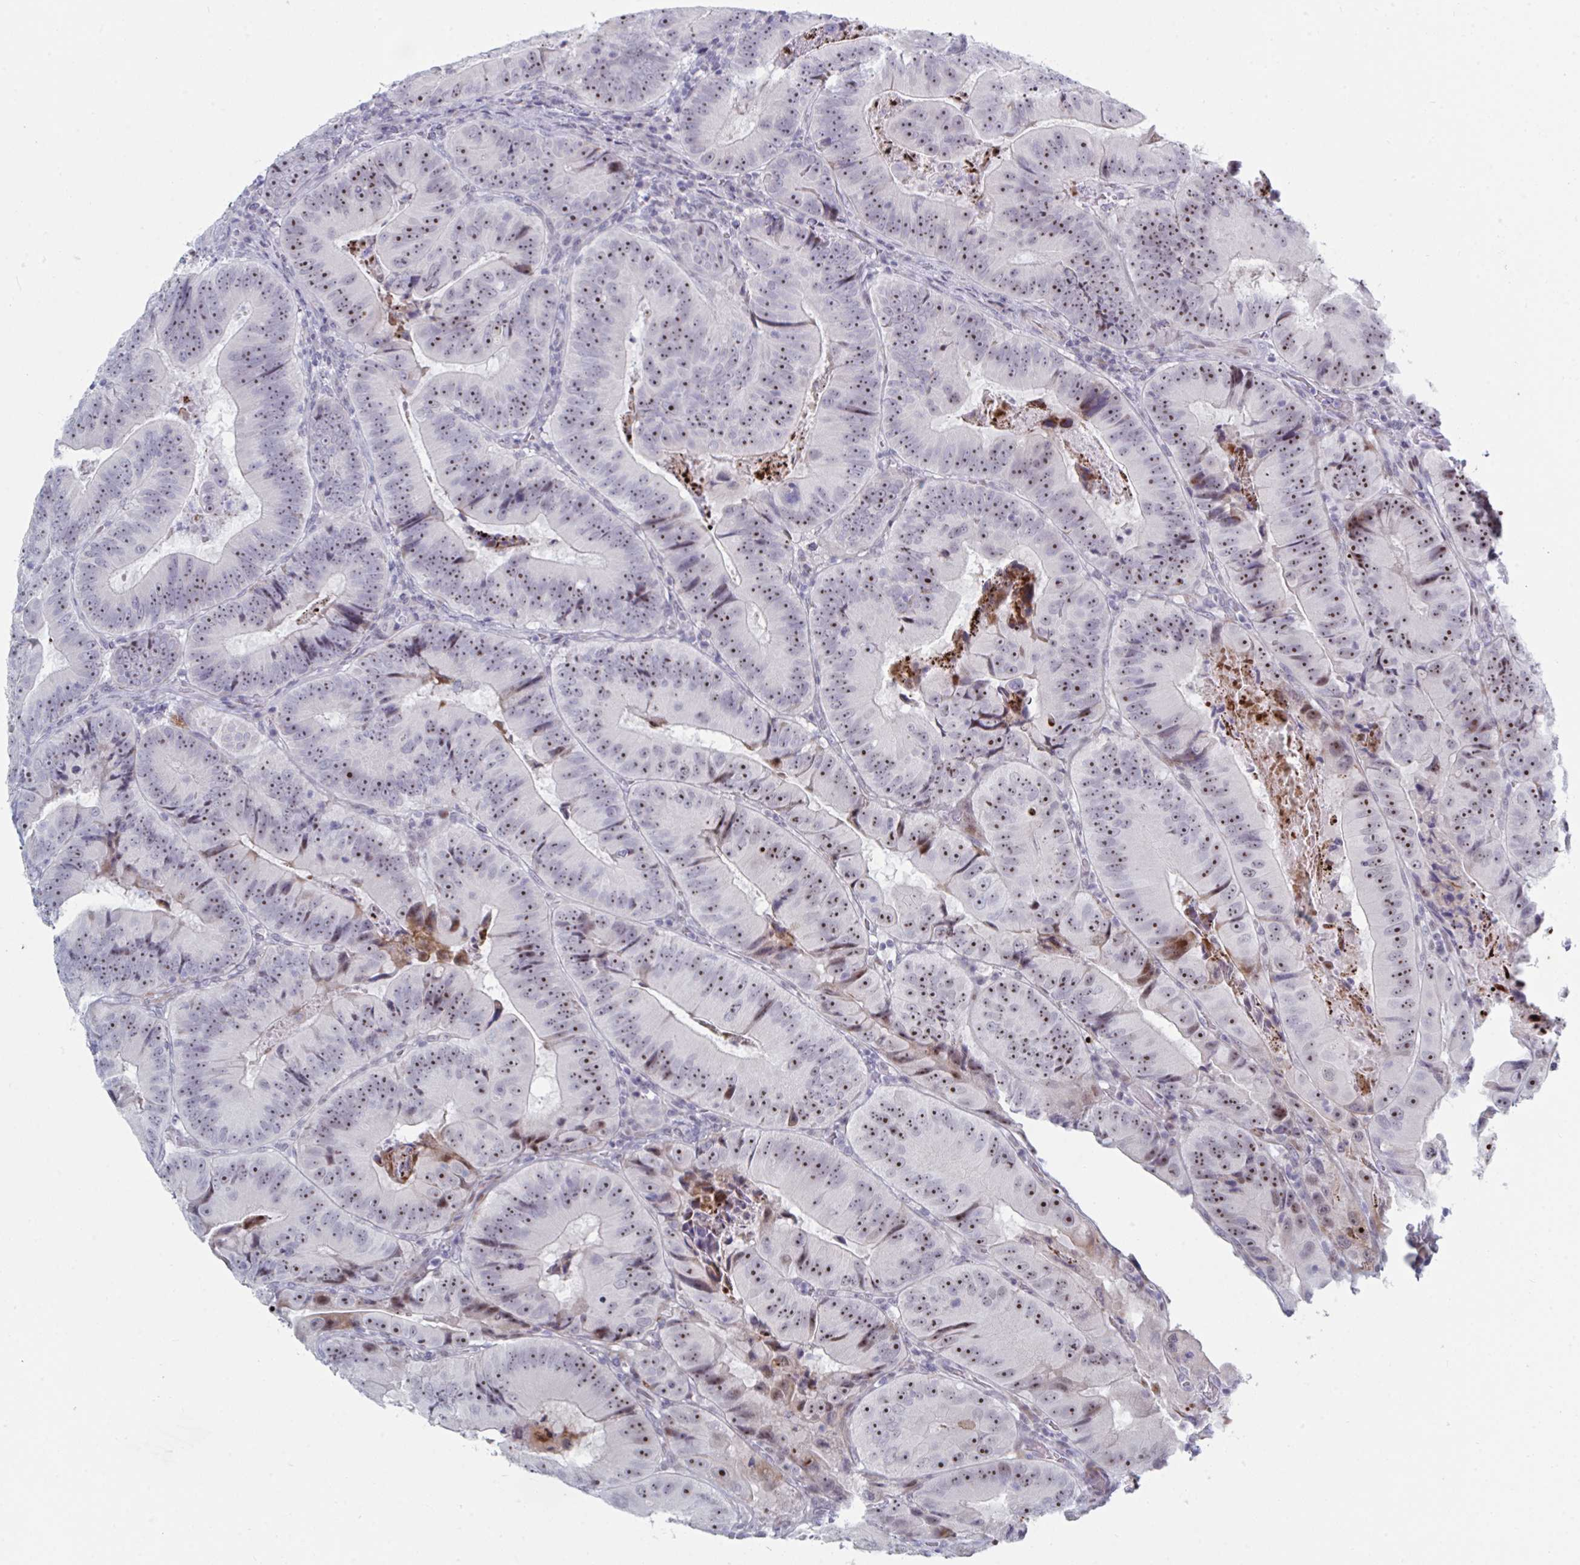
{"staining": {"intensity": "strong", "quantity": ">75%", "location": "nuclear"}, "tissue": "colorectal cancer", "cell_type": "Tumor cells", "image_type": "cancer", "snomed": [{"axis": "morphology", "description": "Adenocarcinoma, NOS"}, {"axis": "topography", "description": "Colon"}], "caption": "Immunohistochemical staining of human colorectal cancer (adenocarcinoma) reveals strong nuclear protein staining in about >75% of tumor cells.", "gene": "NR1H2", "patient": {"sex": "female", "age": 86}}